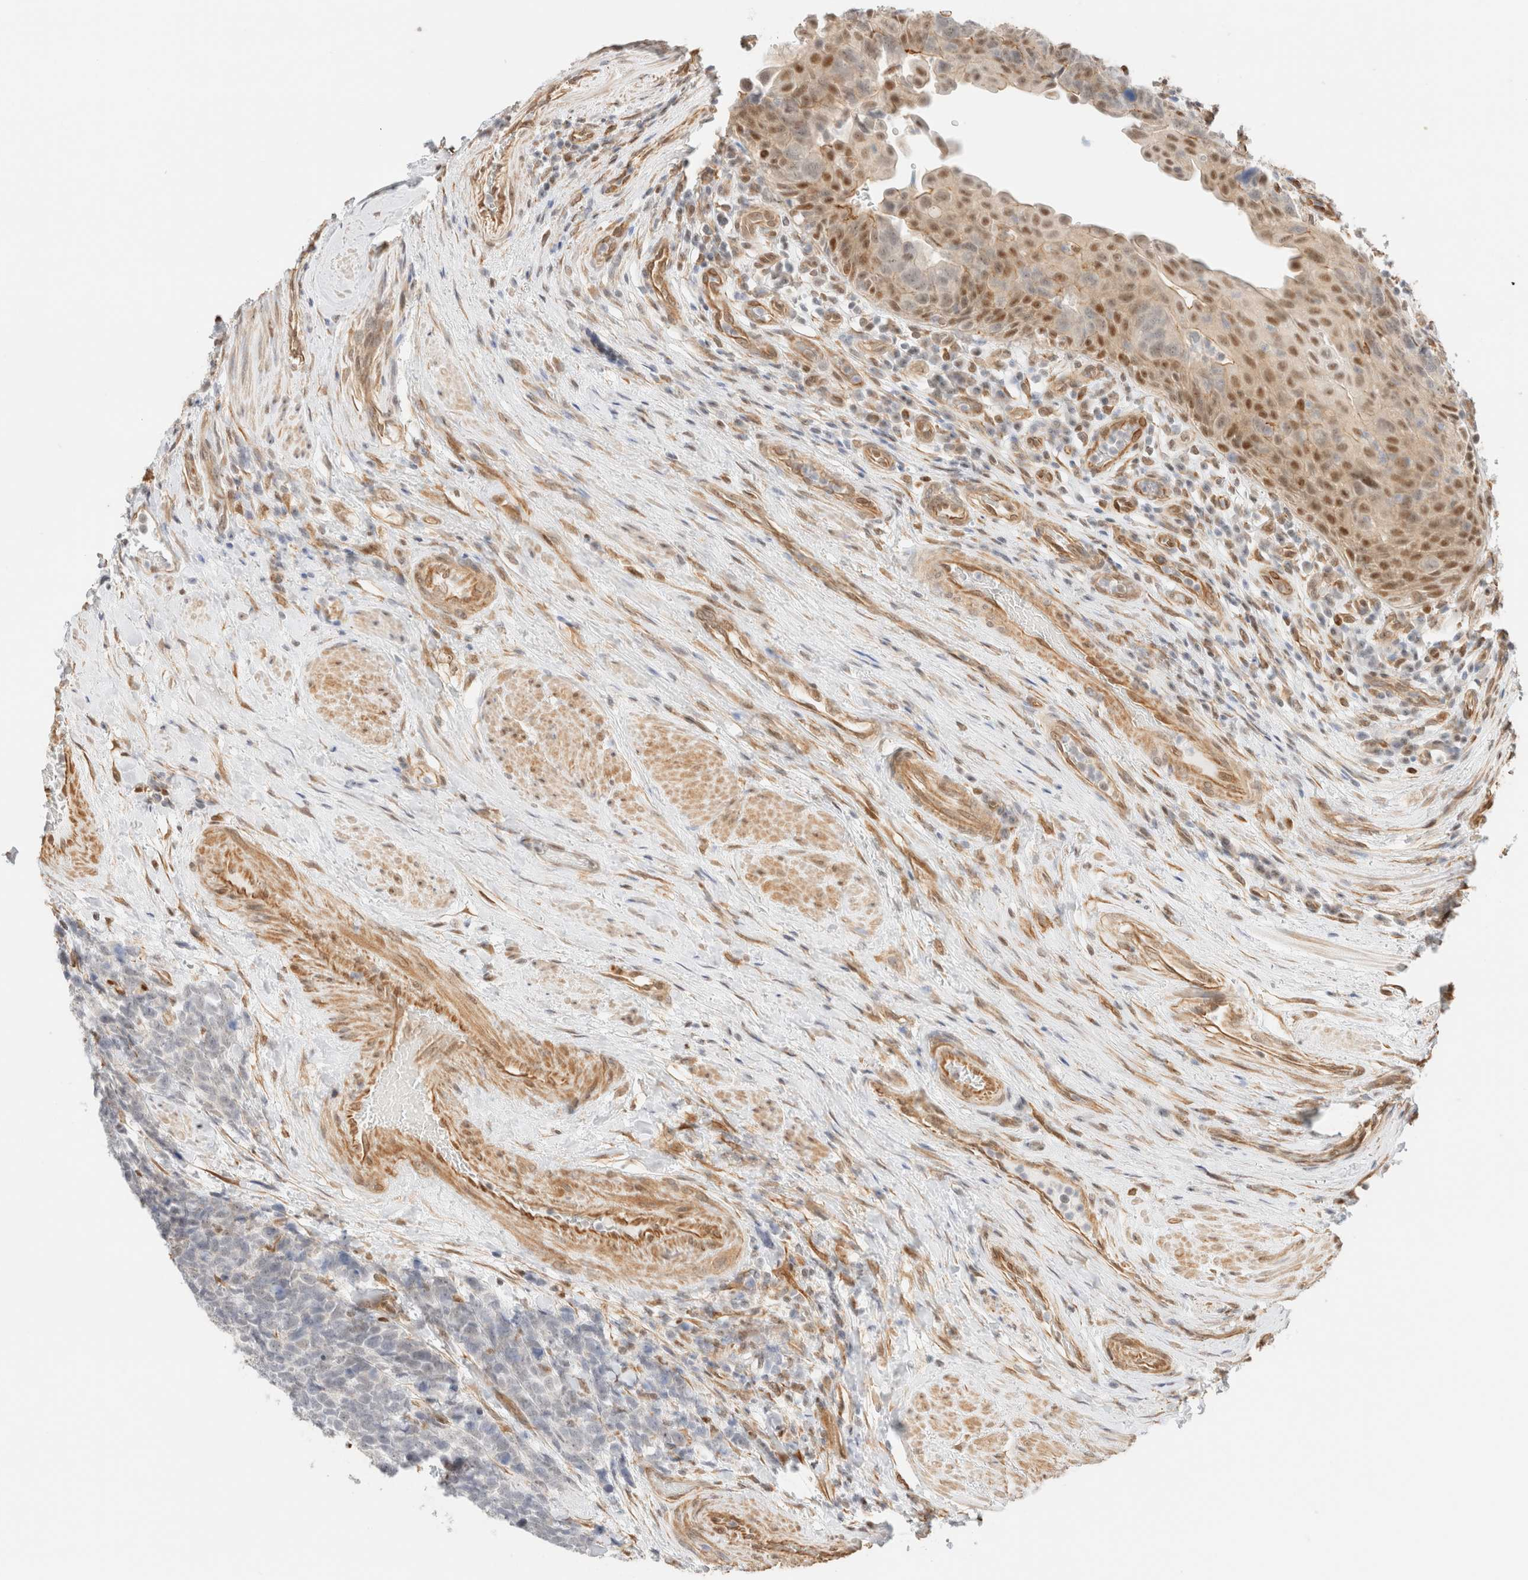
{"staining": {"intensity": "moderate", "quantity": ">75%", "location": "nuclear"}, "tissue": "urothelial cancer", "cell_type": "Tumor cells", "image_type": "cancer", "snomed": [{"axis": "morphology", "description": "Urothelial carcinoma, High grade"}, {"axis": "topography", "description": "Urinary bladder"}], "caption": "DAB (3,3'-diaminobenzidine) immunohistochemical staining of human urothelial cancer exhibits moderate nuclear protein expression in approximately >75% of tumor cells.", "gene": "ARID5A", "patient": {"sex": "female", "age": 82}}